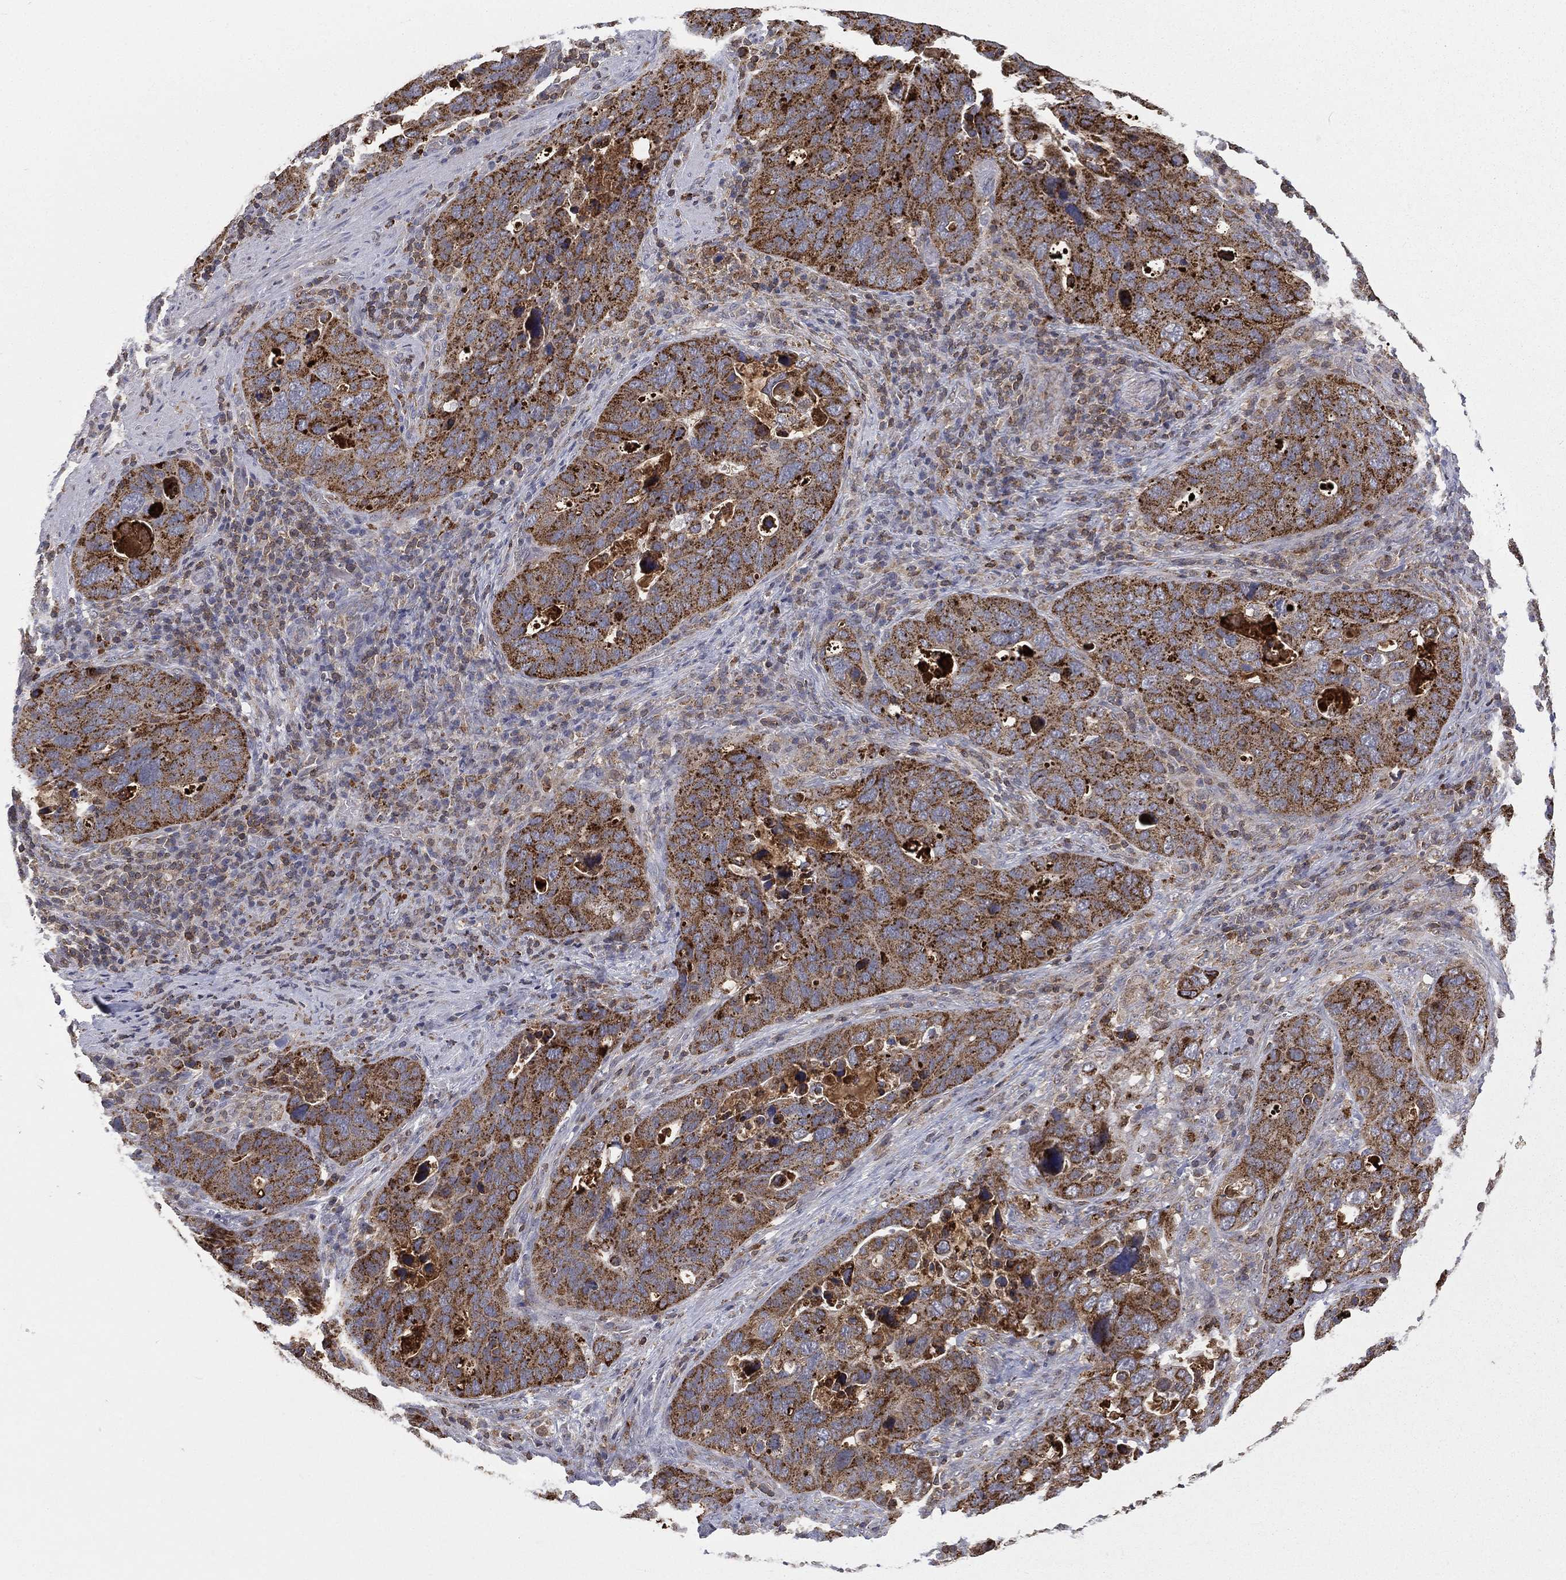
{"staining": {"intensity": "strong", "quantity": "25%-75%", "location": "cytoplasmic/membranous"}, "tissue": "stomach cancer", "cell_type": "Tumor cells", "image_type": "cancer", "snomed": [{"axis": "morphology", "description": "Adenocarcinoma, NOS"}, {"axis": "topography", "description": "Stomach"}], "caption": "Protein expression analysis of human stomach cancer (adenocarcinoma) reveals strong cytoplasmic/membranous expression in about 25%-75% of tumor cells.", "gene": "RIN3", "patient": {"sex": "male", "age": 54}}